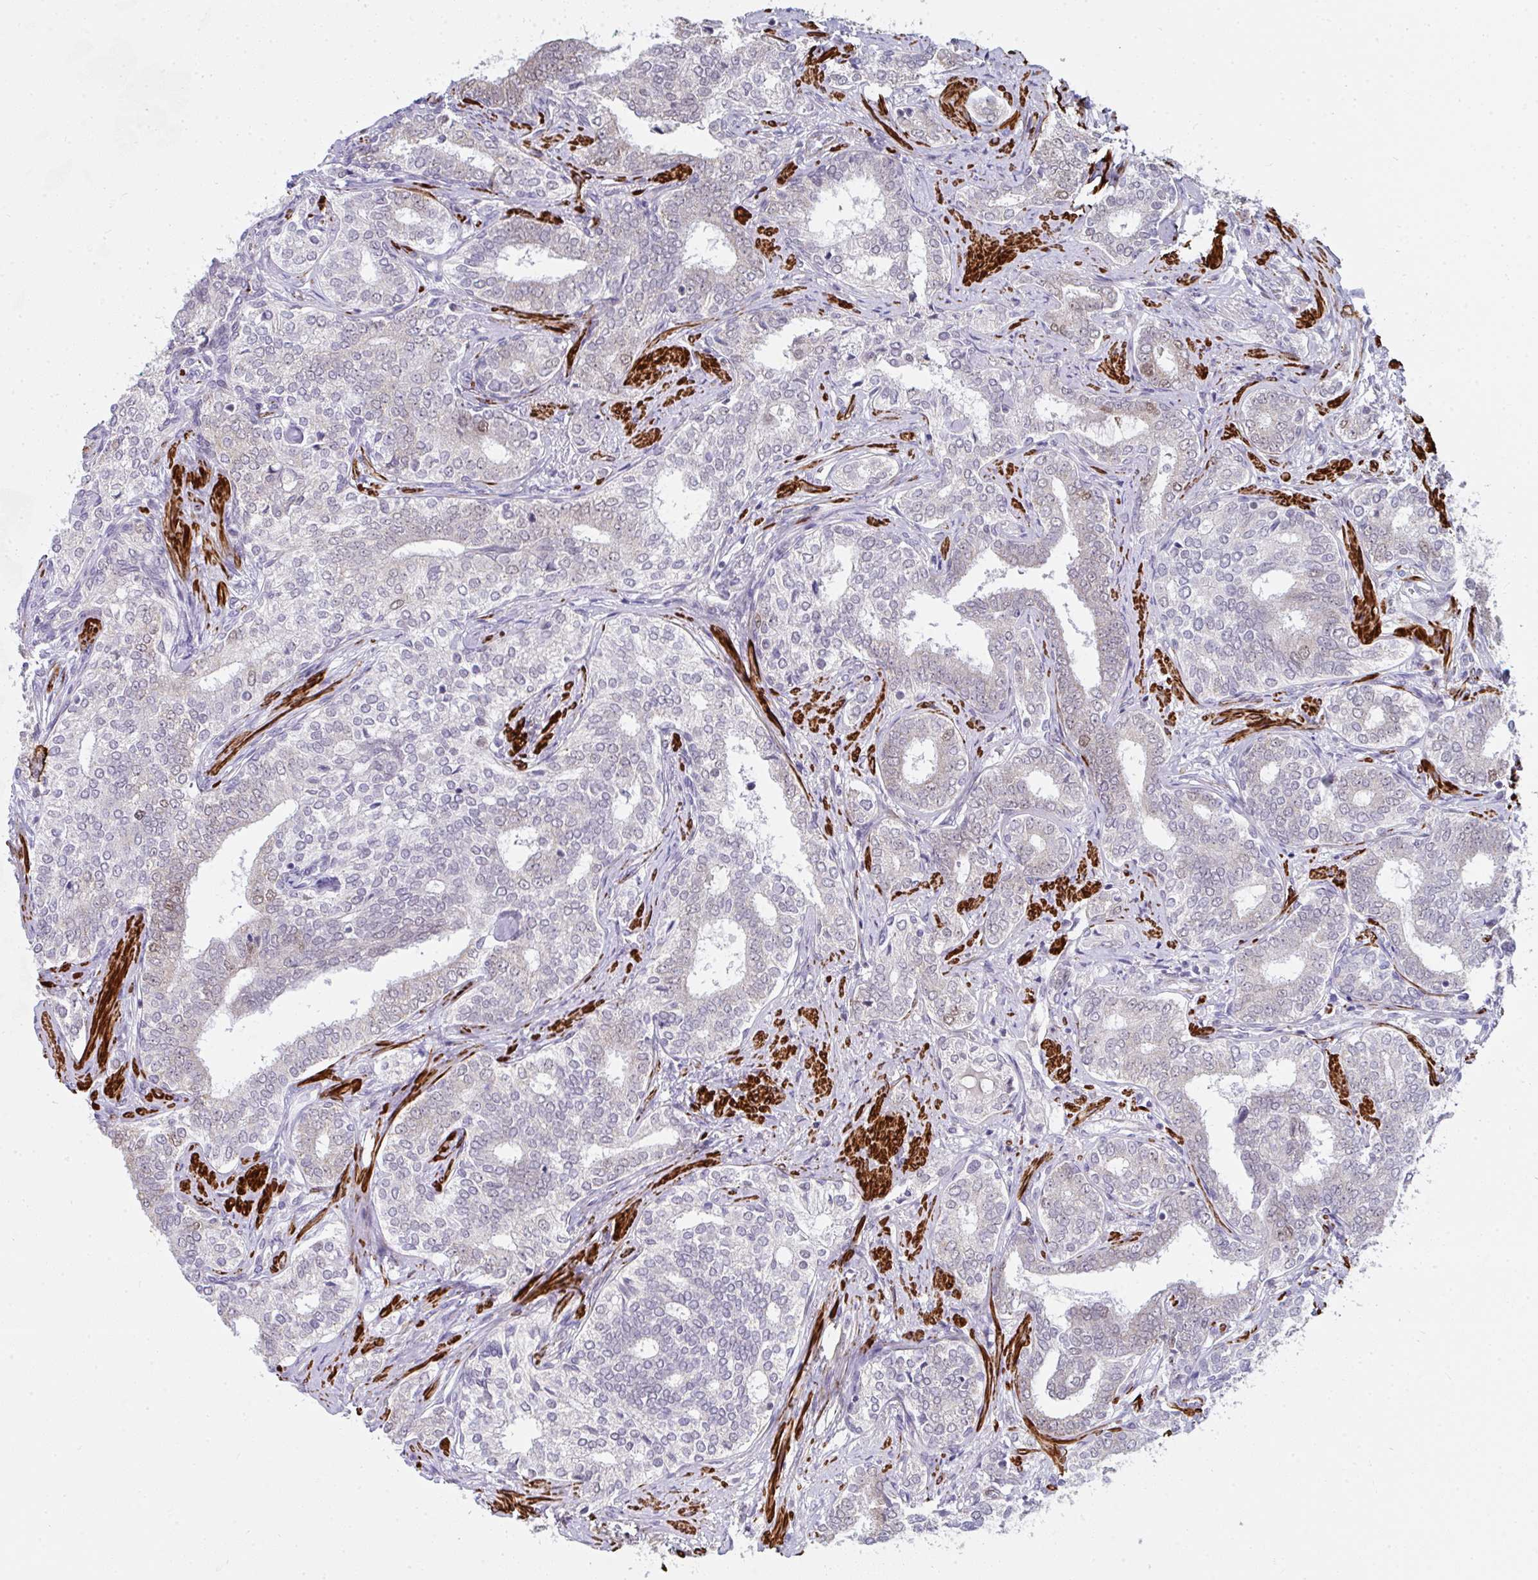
{"staining": {"intensity": "negative", "quantity": "none", "location": "none"}, "tissue": "prostate cancer", "cell_type": "Tumor cells", "image_type": "cancer", "snomed": [{"axis": "morphology", "description": "Adenocarcinoma, High grade"}, {"axis": "topography", "description": "Prostate"}], "caption": "IHC image of human prostate cancer (high-grade adenocarcinoma) stained for a protein (brown), which shows no positivity in tumor cells.", "gene": "GINS2", "patient": {"sex": "male", "age": 72}}